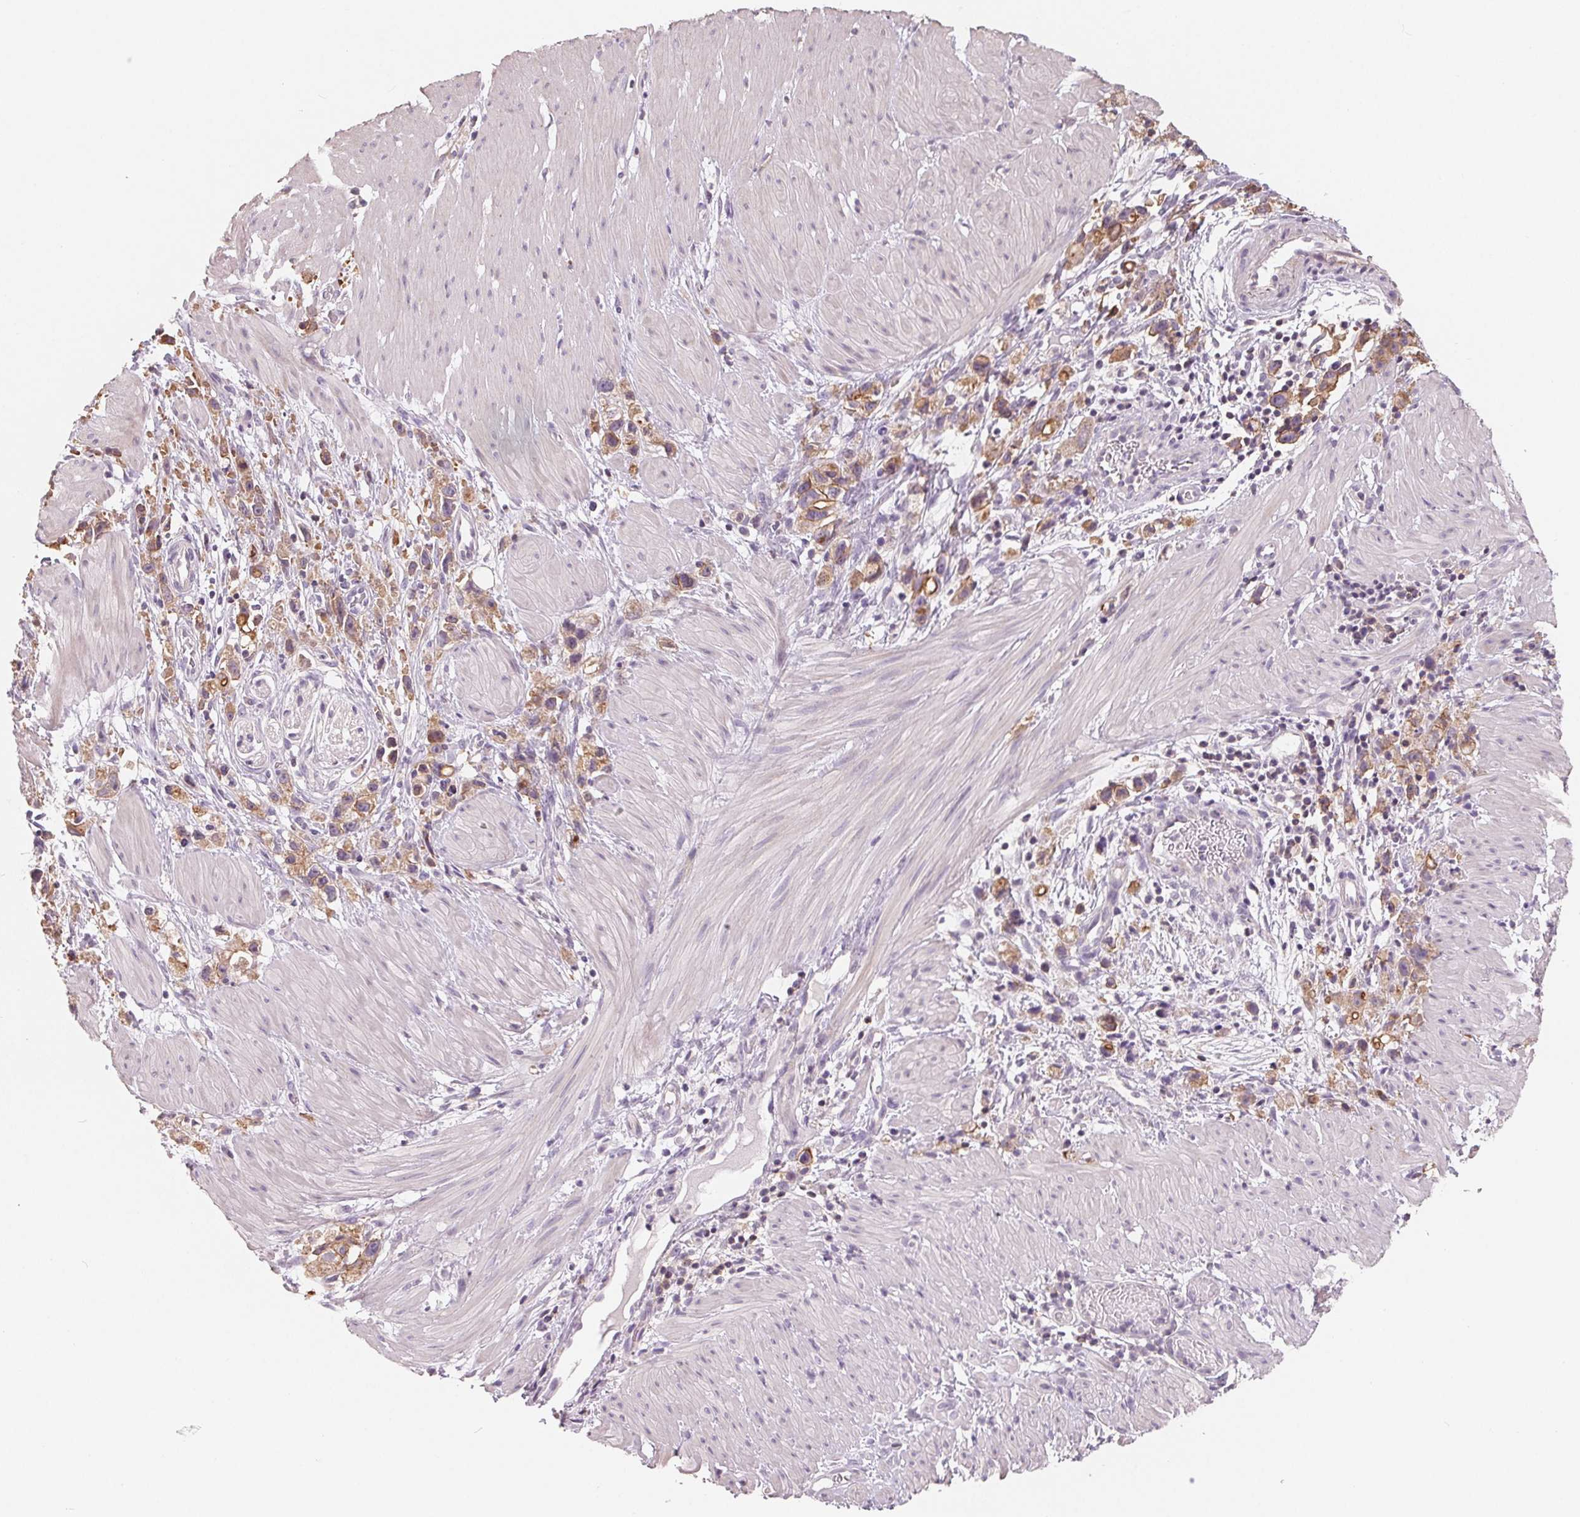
{"staining": {"intensity": "weak", "quantity": ">75%", "location": "cytoplasmic/membranous"}, "tissue": "stomach cancer", "cell_type": "Tumor cells", "image_type": "cancer", "snomed": [{"axis": "morphology", "description": "Adenocarcinoma, NOS"}, {"axis": "topography", "description": "Stomach"}], "caption": "Immunohistochemical staining of stomach adenocarcinoma displays low levels of weak cytoplasmic/membranous protein expression in about >75% of tumor cells.", "gene": "VTCN1", "patient": {"sex": "female", "age": 59}}